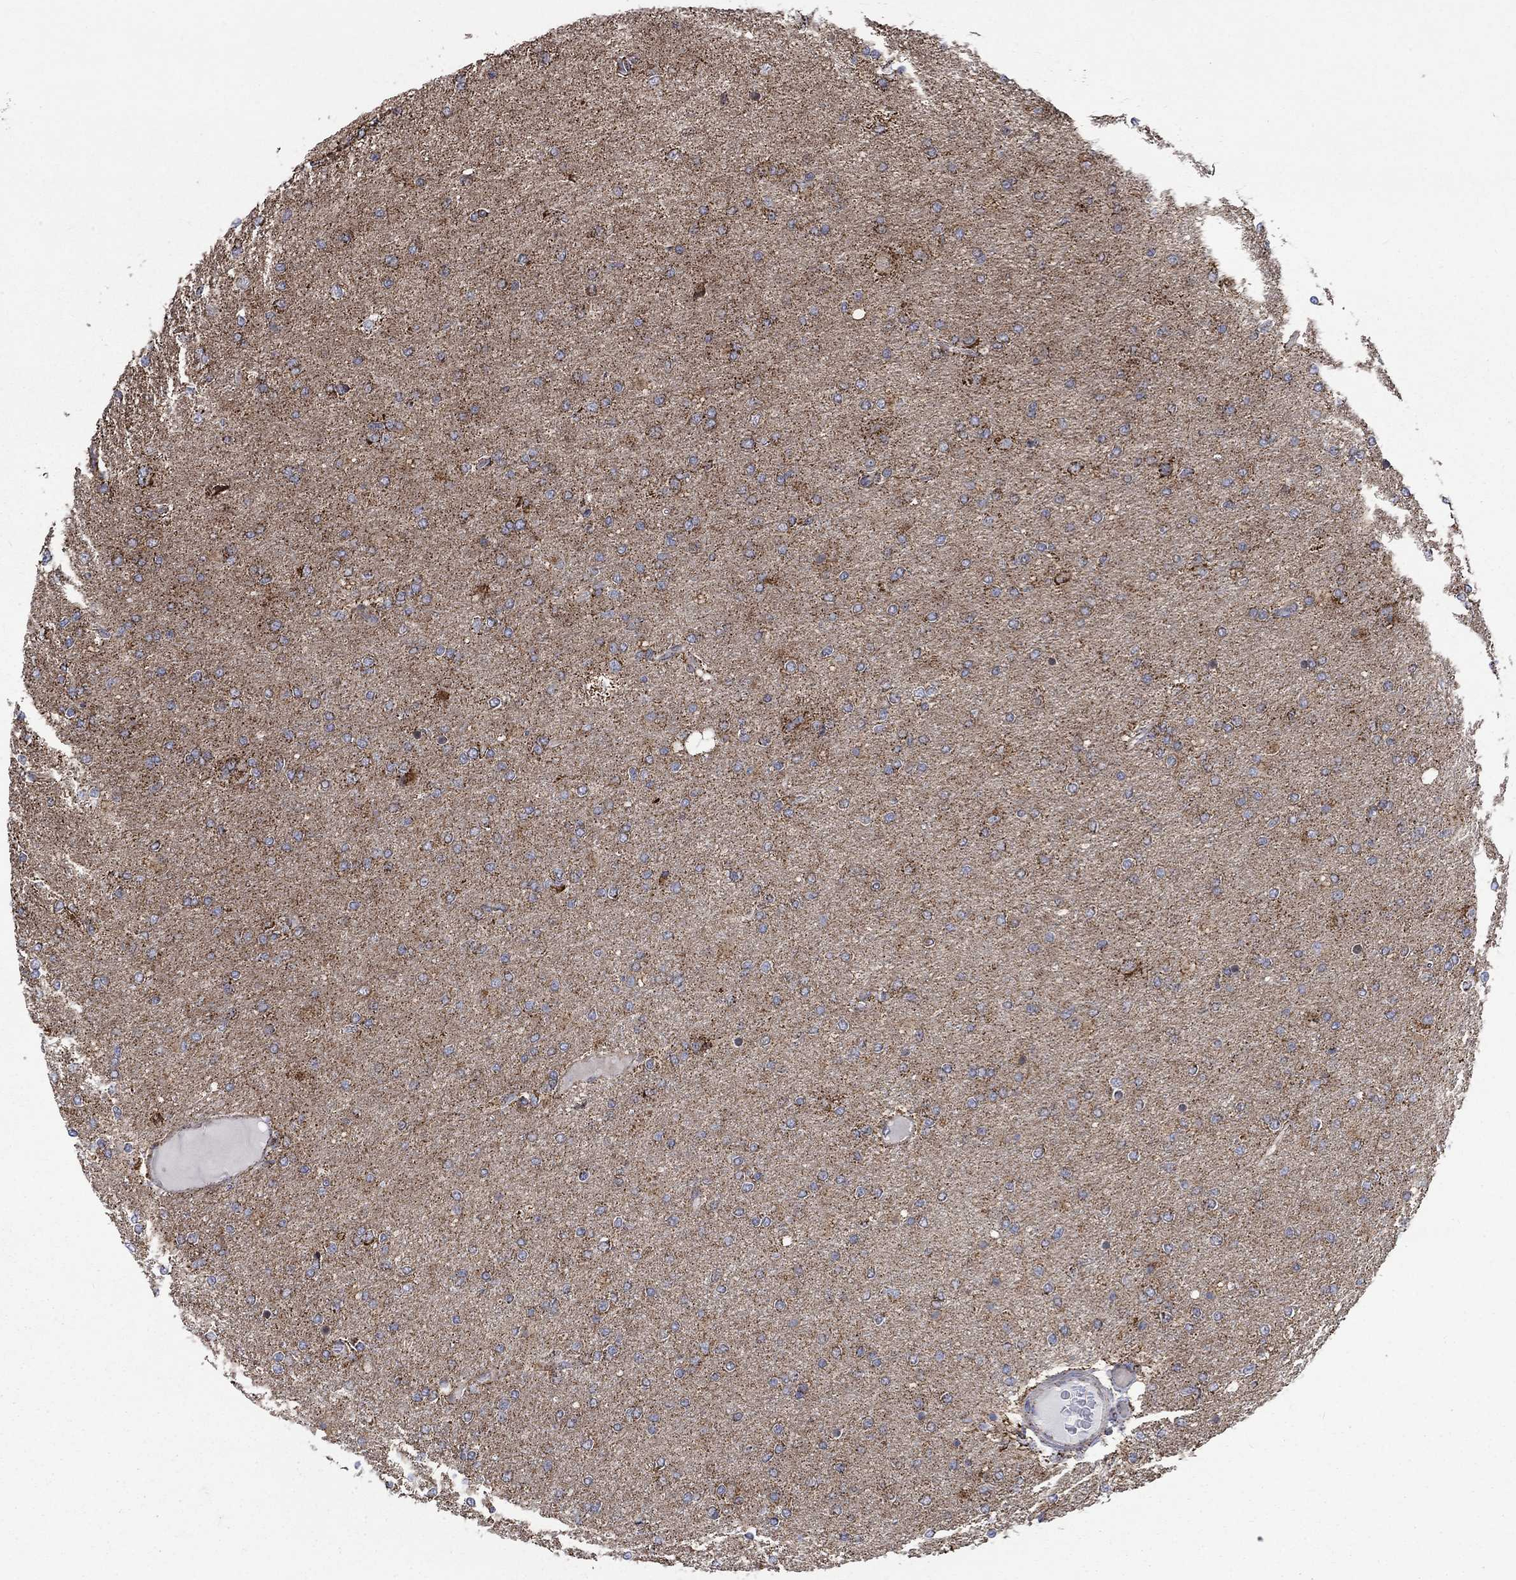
{"staining": {"intensity": "strong", "quantity": "<25%", "location": "cytoplasmic/membranous"}, "tissue": "glioma", "cell_type": "Tumor cells", "image_type": "cancer", "snomed": [{"axis": "morphology", "description": "Glioma, malignant, High grade"}, {"axis": "topography", "description": "Cerebral cortex"}], "caption": "Immunohistochemistry histopathology image of malignant glioma (high-grade) stained for a protein (brown), which demonstrates medium levels of strong cytoplasmic/membranous positivity in approximately <25% of tumor cells.", "gene": "MOAP1", "patient": {"sex": "male", "age": 70}}